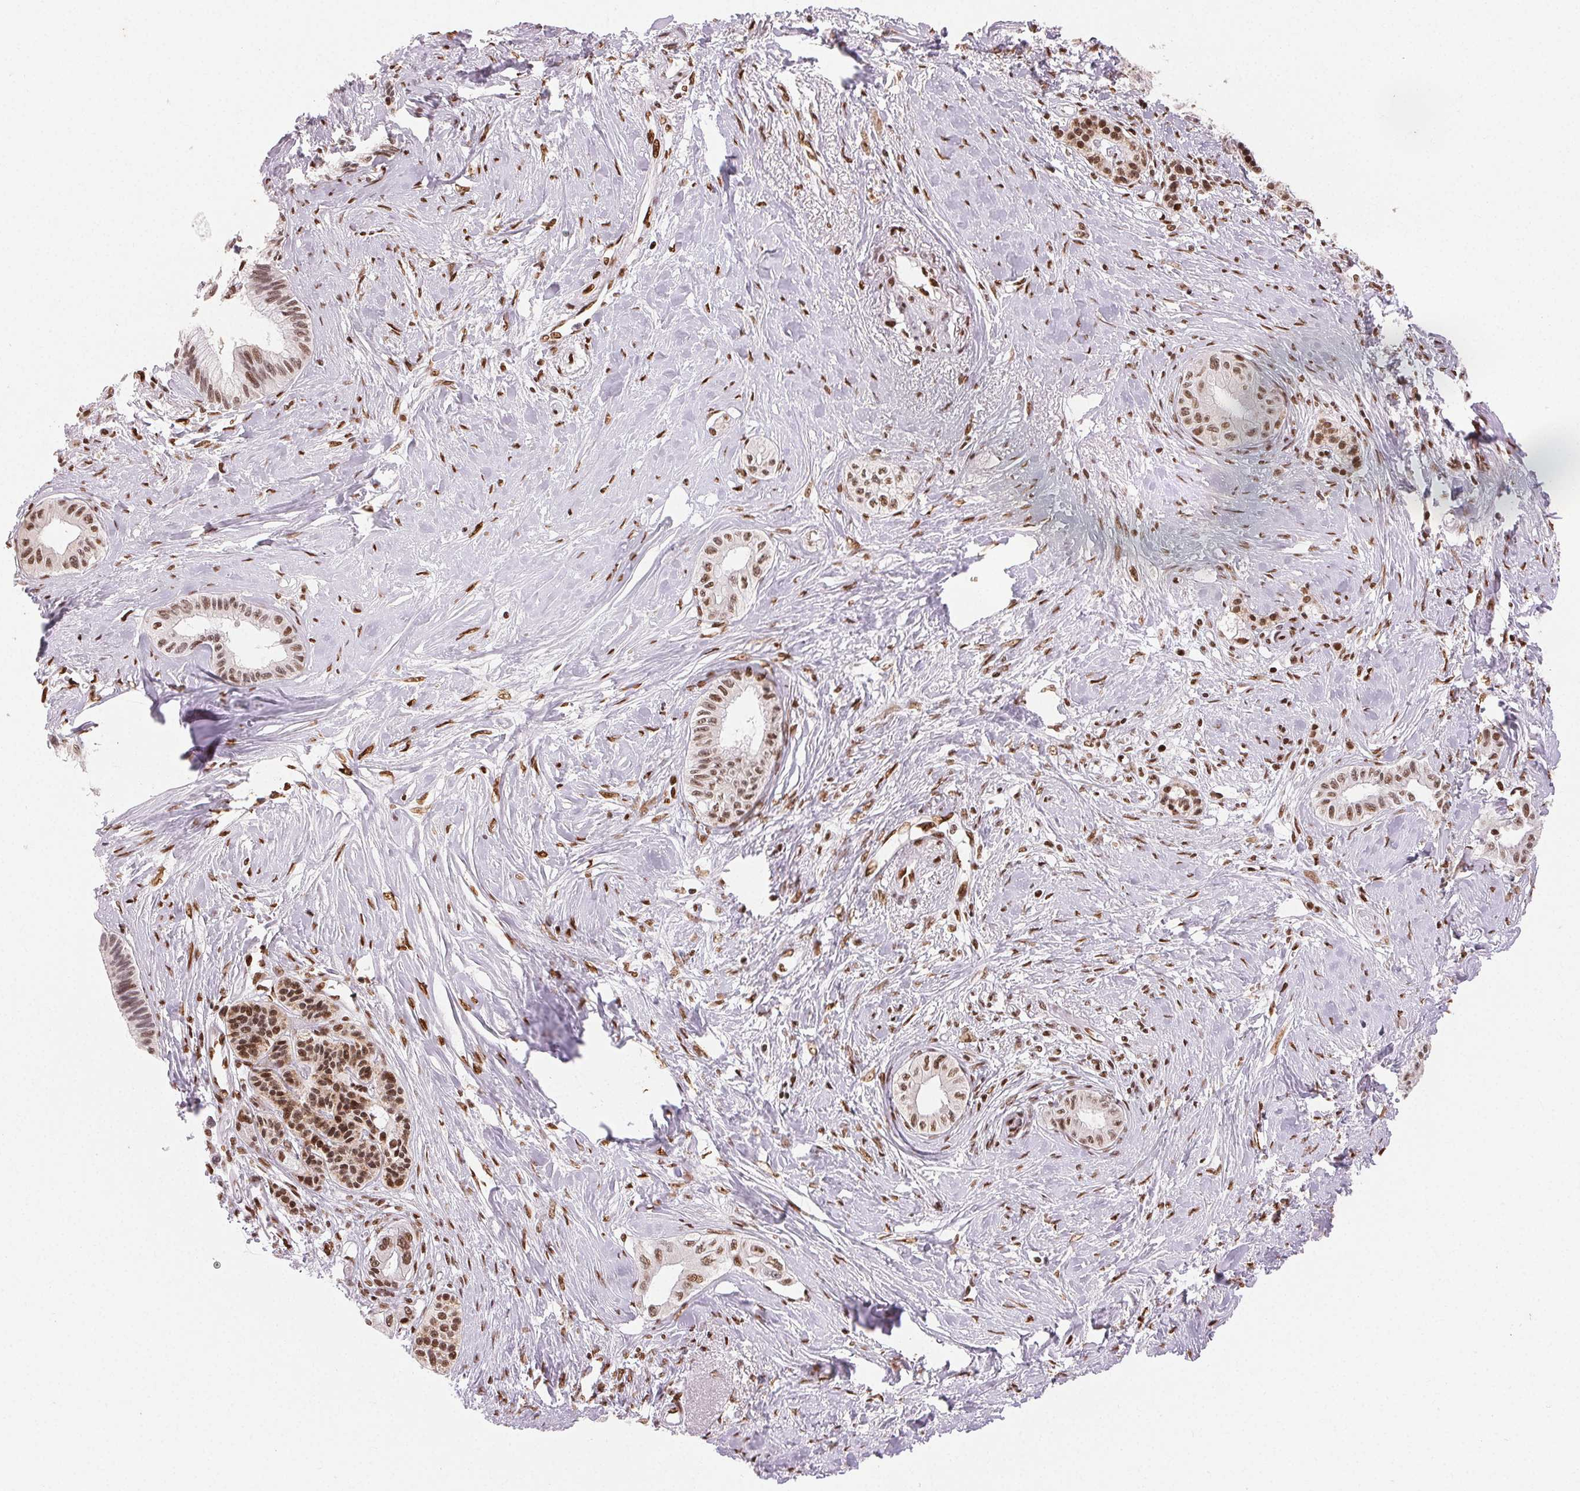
{"staining": {"intensity": "moderate", "quantity": ">75%", "location": "nuclear"}, "tissue": "pancreatic cancer", "cell_type": "Tumor cells", "image_type": "cancer", "snomed": [{"axis": "morphology", "description": "Adenocarcinoma, NOS"}, {"axis": "topography", "description": "Pancreas"}], "caption": "Adenocarcinoma (pancreatic) stained with a brown dye reveals moderate nuclear positive positivity in approximately >75% of tumor cells.", "gene": "ZNF80", "patient": {"sex": "male", "age": 71}}